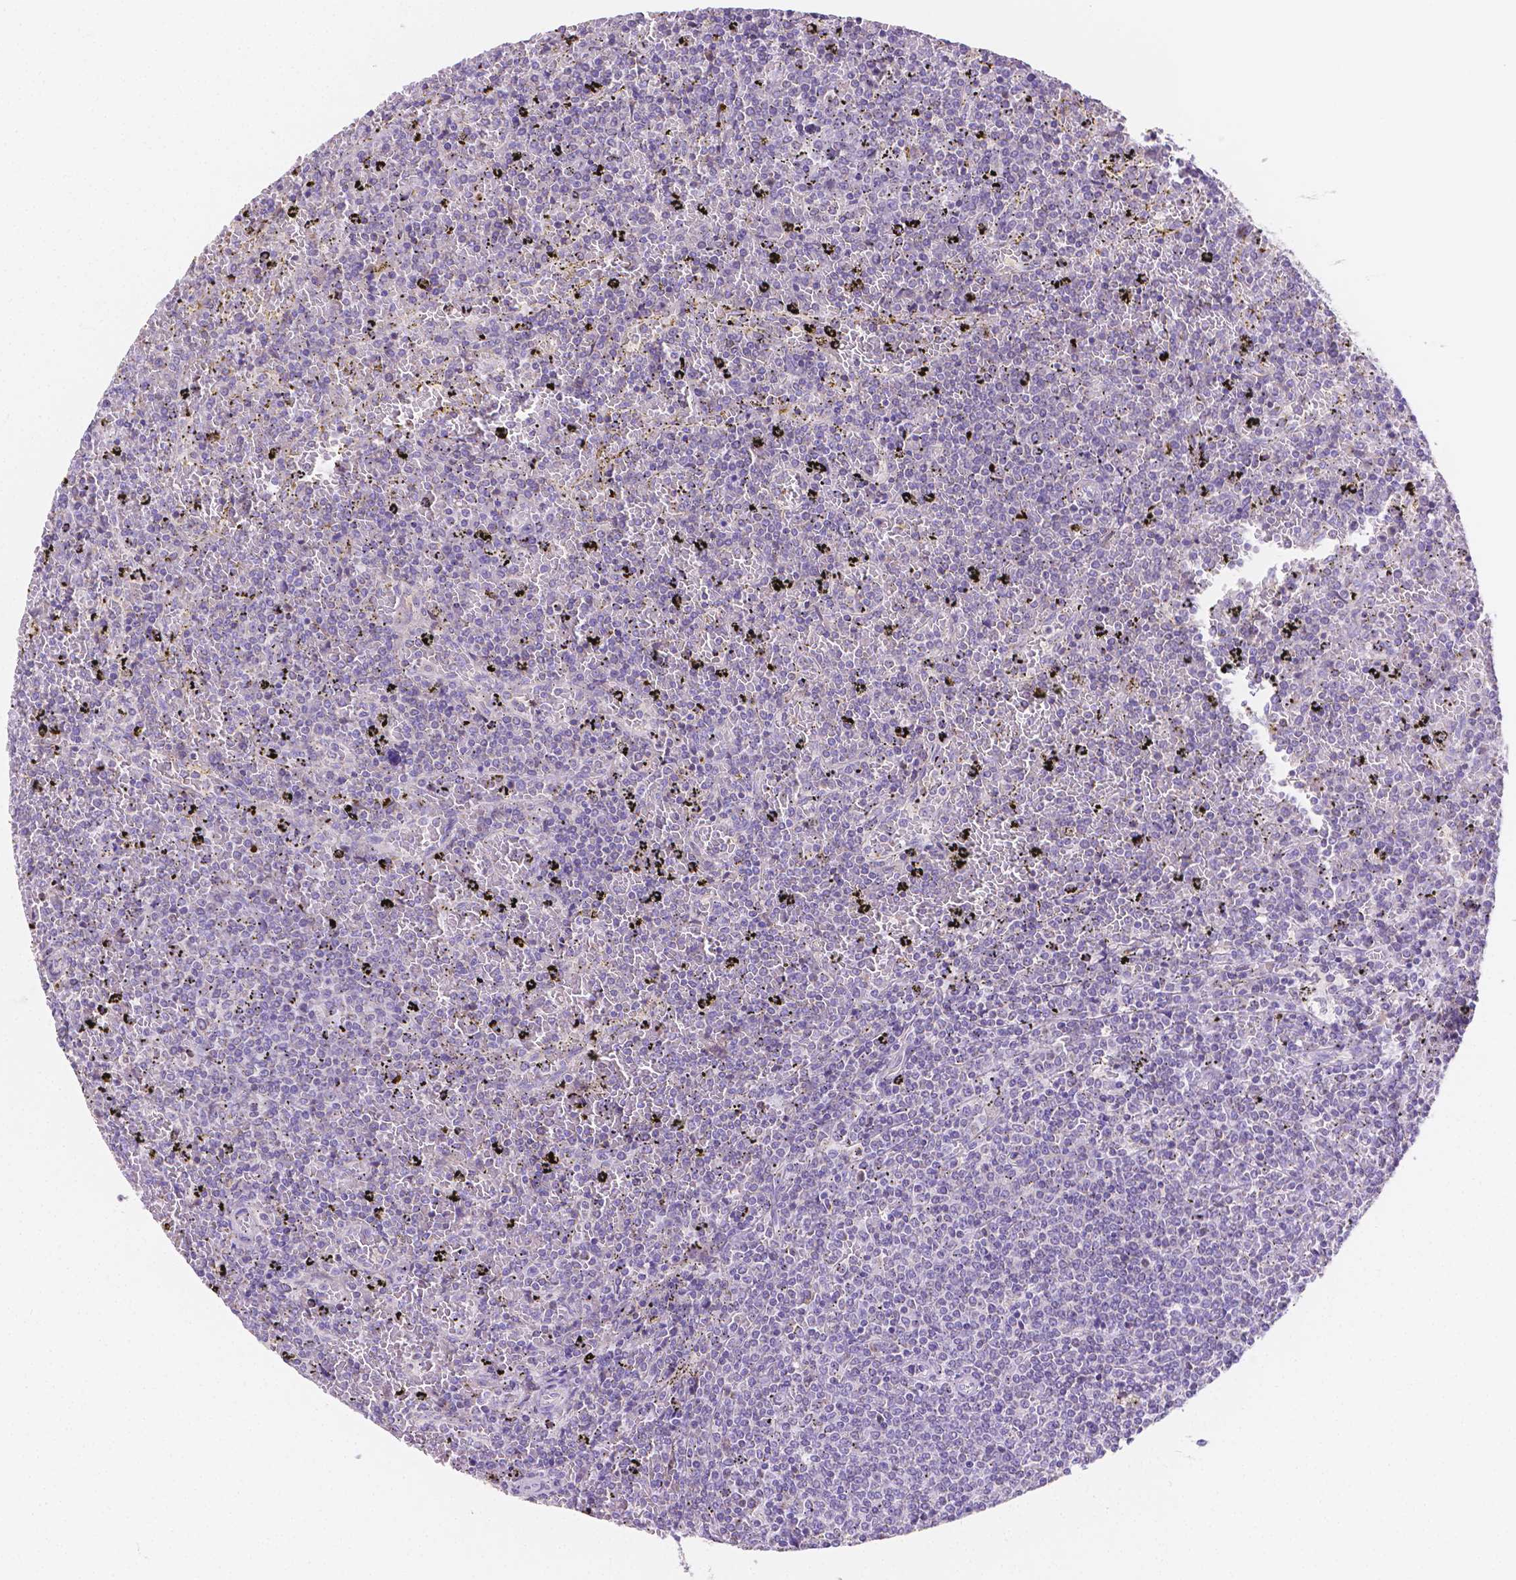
{"staining": {"intensity": "negative", "quantity": "none", "location": "none"}, "tissue": "lymphoma", "cell_type": "Tumor cells", "image_type": "cancer", "snomed": [{"axis": "morphology", "description": "Malignant lymphoma, non-Hodgkin's type, Low grade"}, {"axis": "topography", "description": "Spleen"}], "caption": "The IHC photomicrograph has no significant positivity in tumor cells of low-grade malignant lymphoma, non-Hodgkin's type tissue. (DAB IHC visualized using brightfield microscopy, high magnification).", "gene": "TMEM130", "patient": {"sex": "female", "age": 77}}